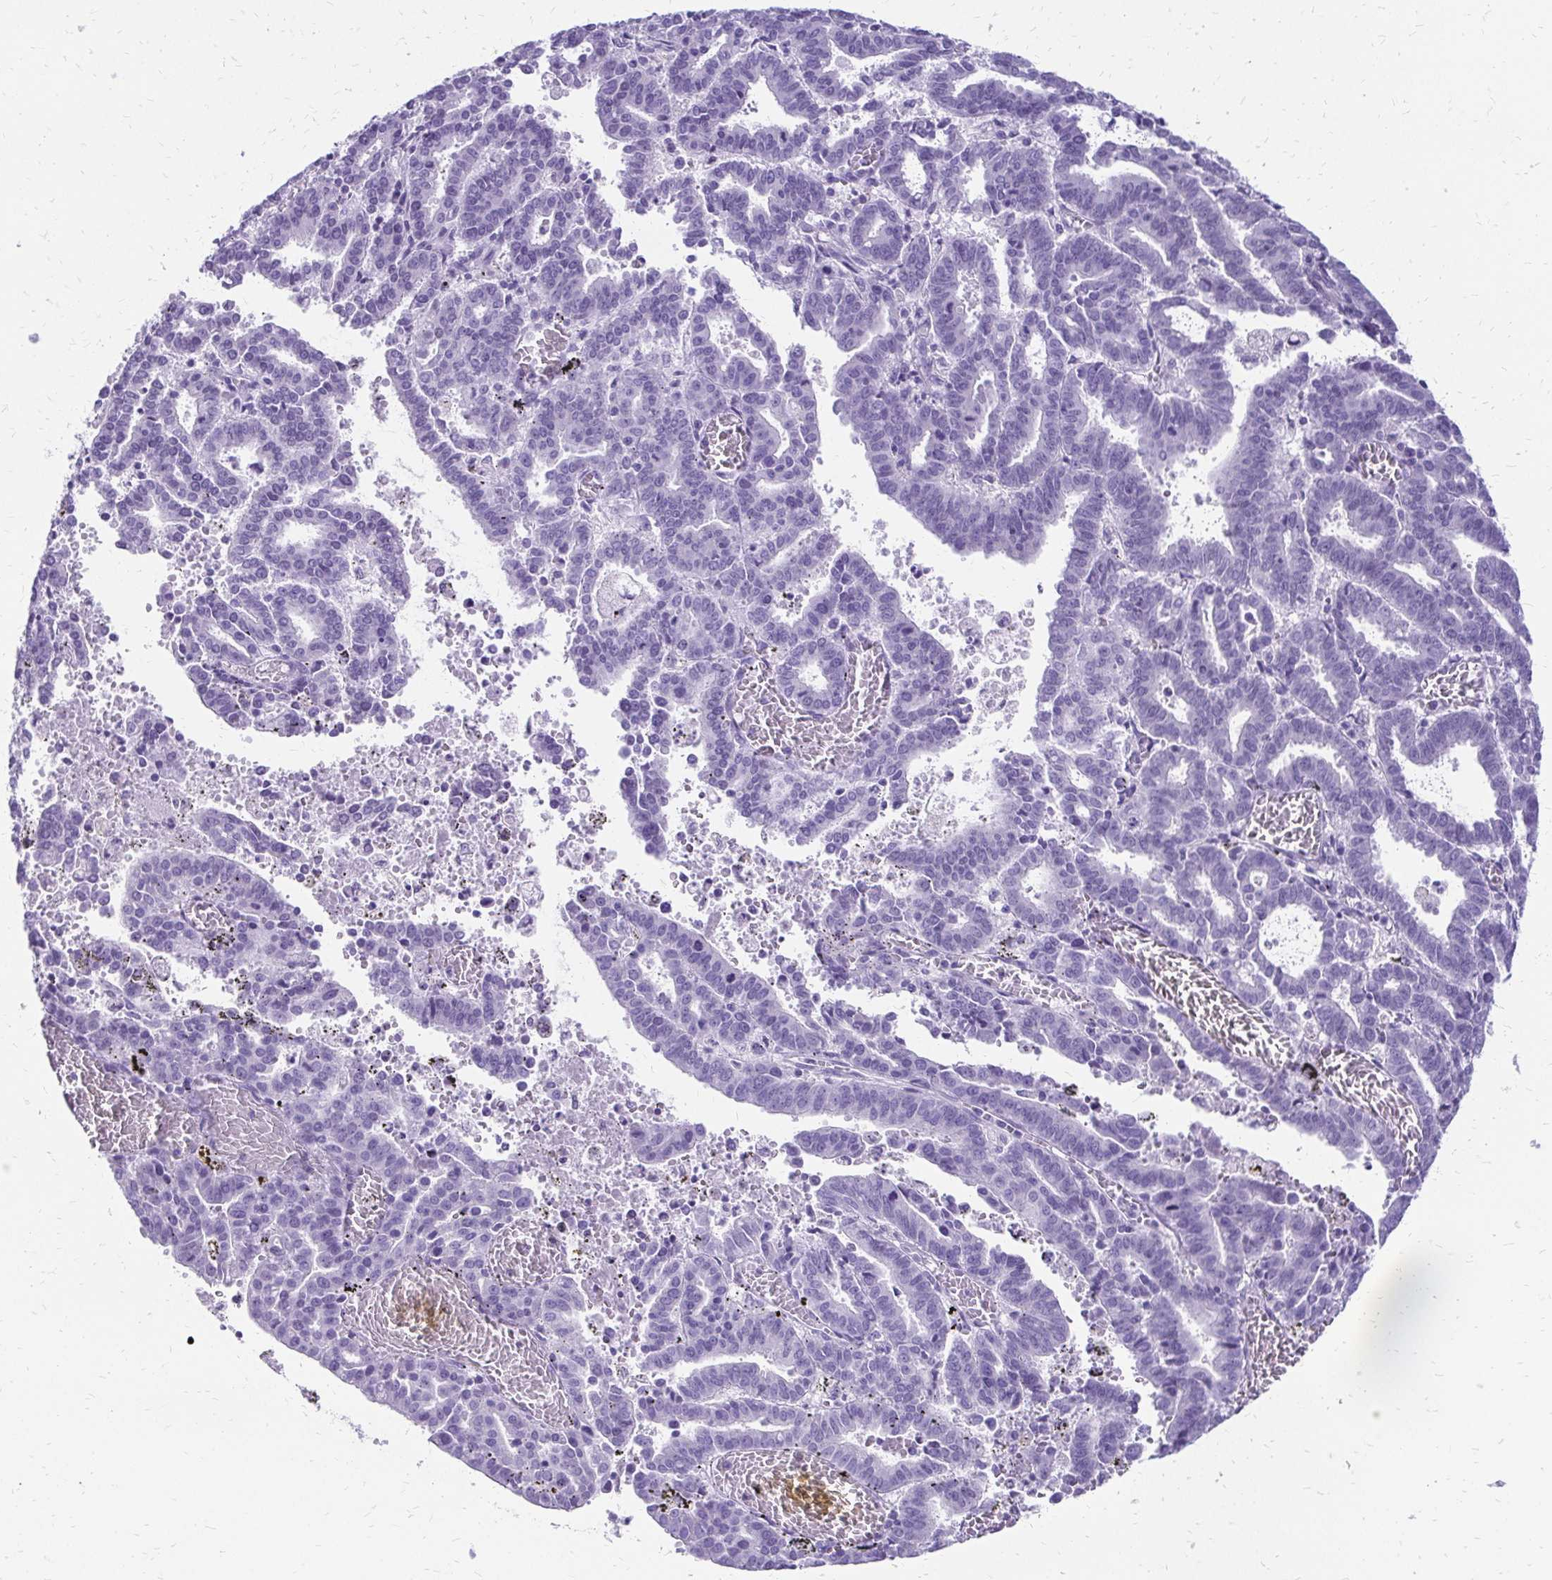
{"staining": {"intensity": "negative", "quantity": "none", "location": "none"}, "tissue": "endometrial cancer", "cell_type": "Tumor cells", "image_type": "cancer", "snomed": [{"axis": "morphology", "description": "Adenocarcinoma, NOS"}, {"axis": "topography", "description": "Uterus"}], "caption": "Immunohistochemical staining of endometrial cancer (adenocarcinoma) exhibits no significant staining in tumor cells.", "gene": "SLC32A1", "patient": {"sex": "female", "age": 83}}